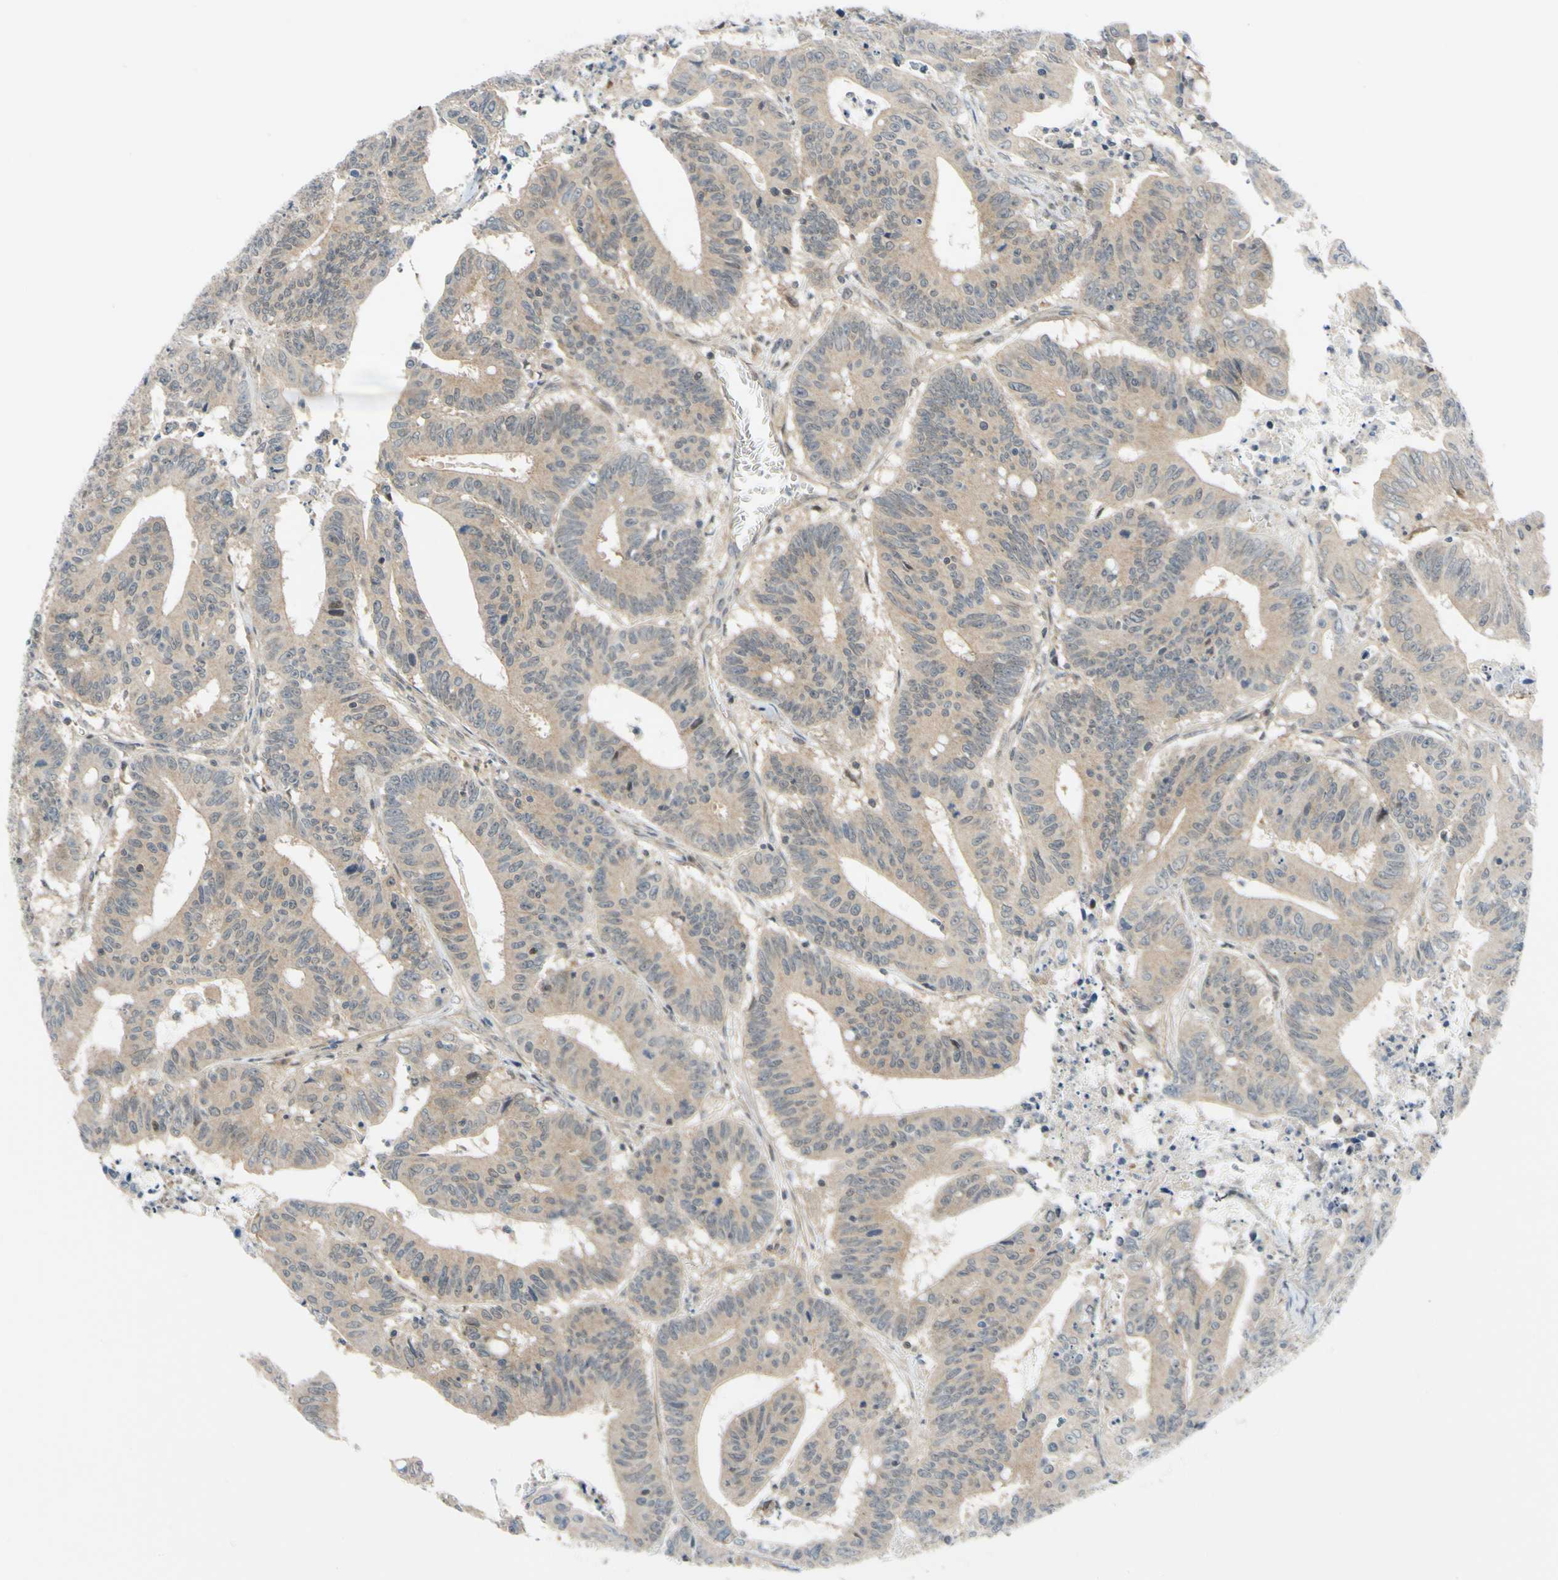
{"staining": {"intensity": "negative", "quantity": "none", "location": "none"}, "tissue": "colorectal cancer", "cell_type": "Tumor cells", "image_type": "cancer", "snomed": [{"axis": "morphology", "description": "Adenocarcinoma, NOS"}, {"axis": "topography", "description": "Colon"}], "caption": "Immunohistochemistry histopathology image of human adenocarcinoma (colorectal) stained for a protein (brown), which reveals no positivity in tumor cells. (DAB (3,3'-diaminobenzidine) immunohistochemistry visualized using brightfield microscopy, high magnification).", "gene": "MAPK9", "patient": {"sex": "male", "age": 45}}